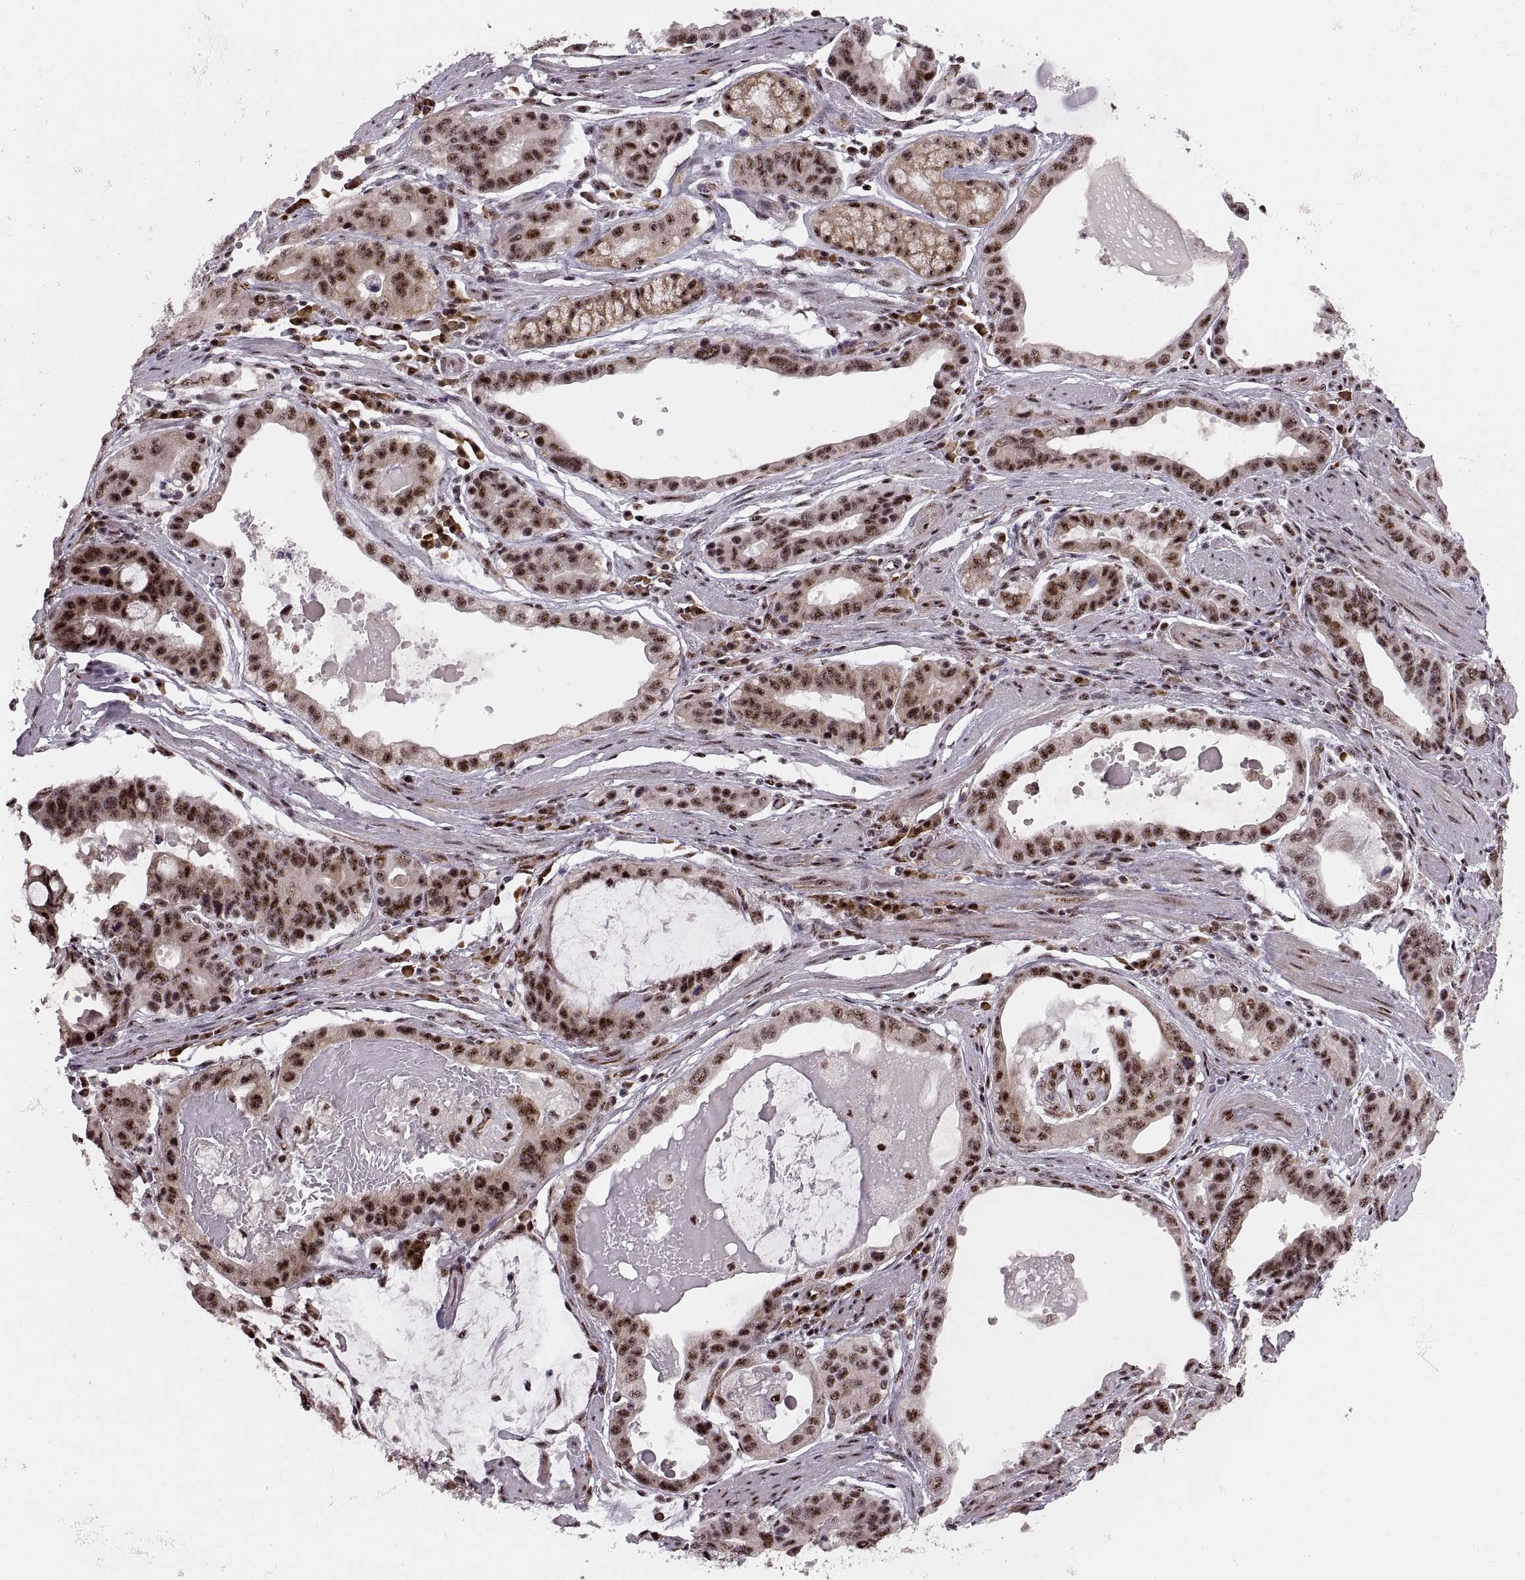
{"staining": {"intensity": "strong", "quantity": ">75%", "location": "nuclear"}, "tissue": "stomach cancer", "cell_type": "Tumor cells", "image_type": "cancer", "snomed": [{"axis": "morphology", "description": "Adenocarcinoma, NOS"}, {"axis": "topography", "description": "Stomach, lower"}], "caption": "The histopathology image reveals a brown stain indicating the presence of a protein in the nuclear of tumor cells in stomach cancer.", "gene": "ZCCHC17", "patient": {"sex": "female", "age": 76}}